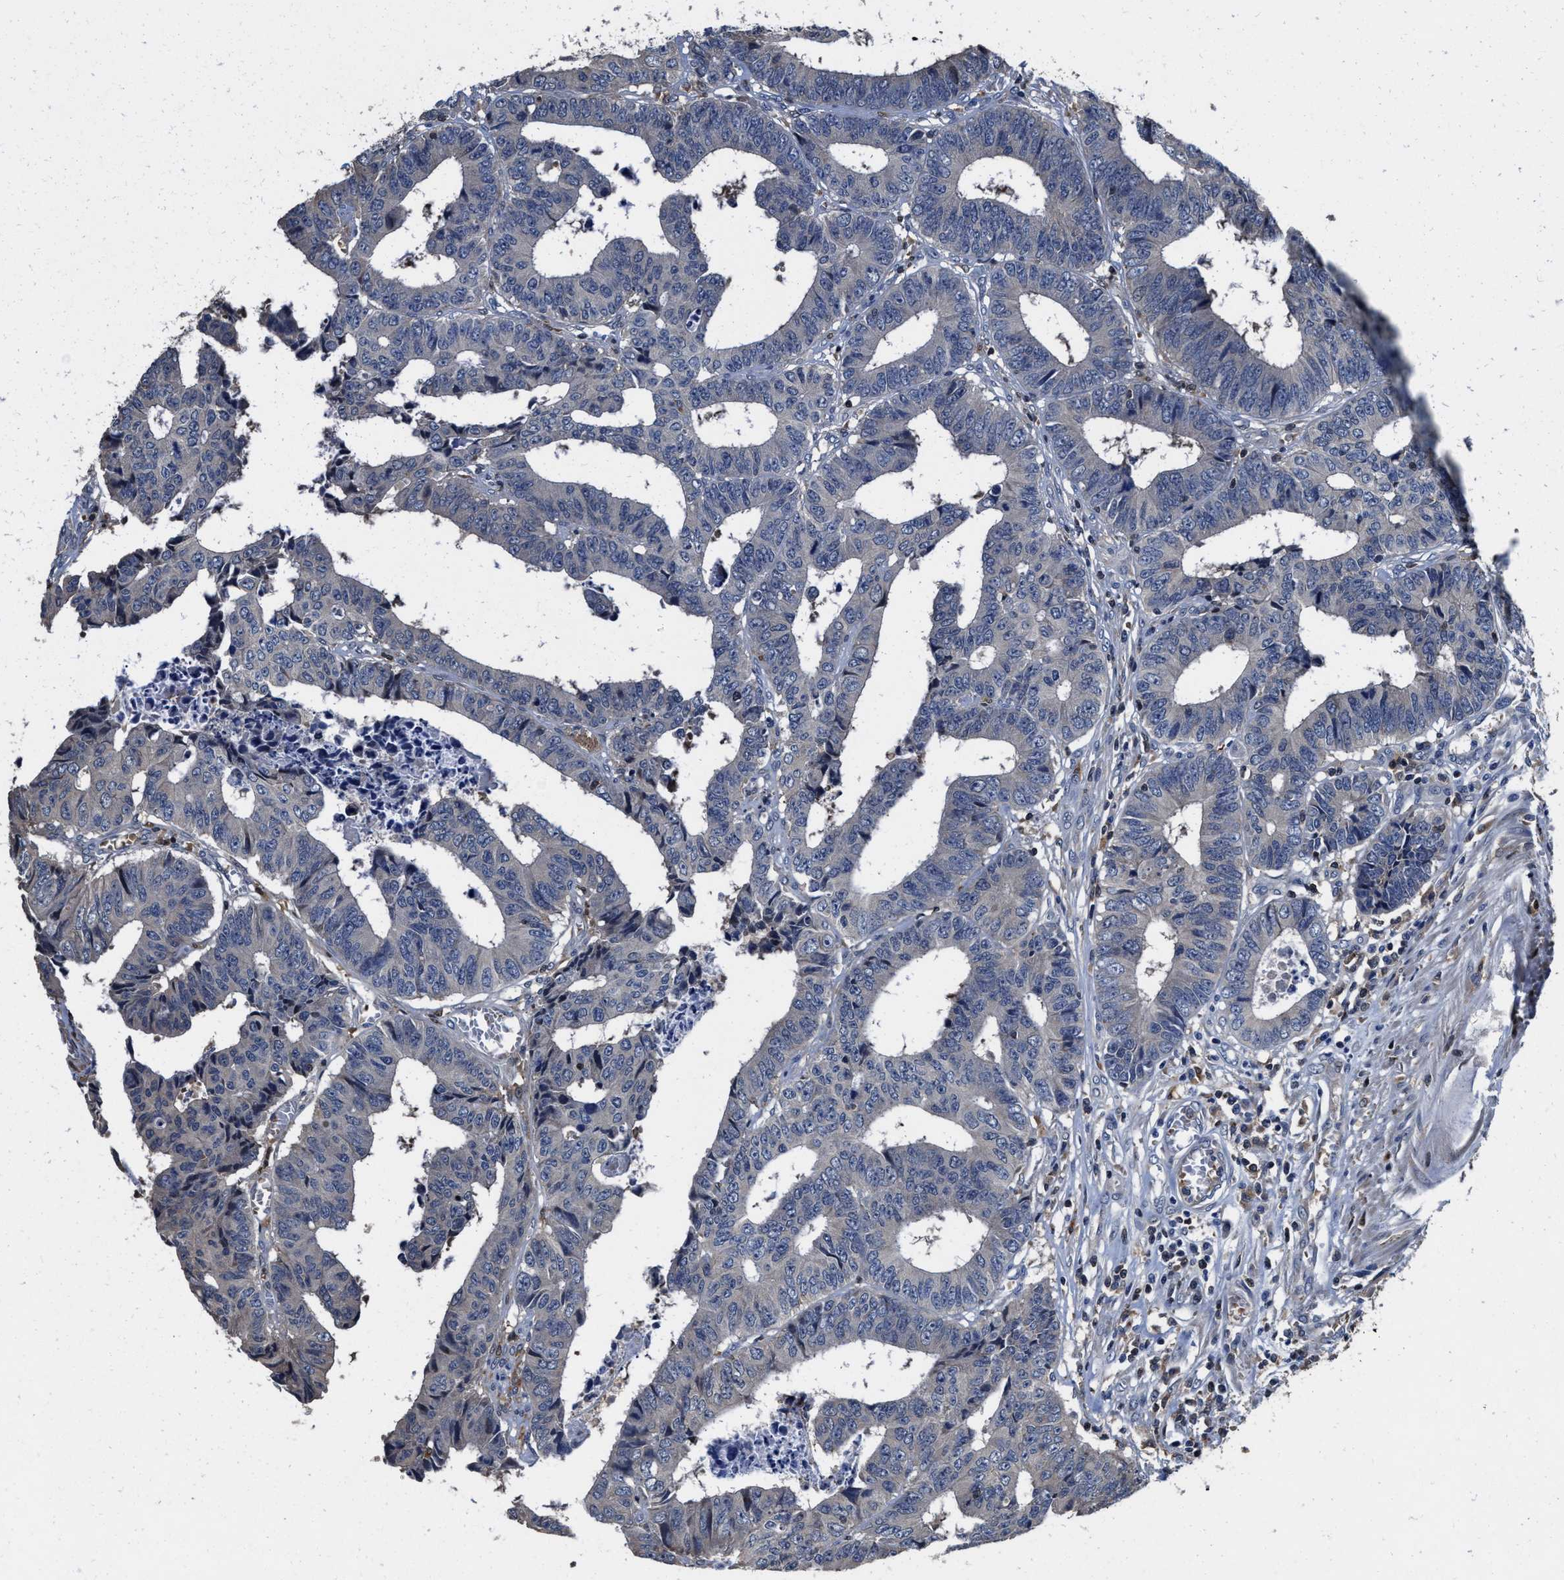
{"staining": {"intensity": "negative", "quantity": "none", "location": "none"}, "tissue": "colorectal cancer", "cell_type": "Tumor cells", "image_type": "cancer", "snomed": [{"axis": "morphology", "description": "Adenocarcinoma, NOS"}, {"axis": "topography", "description": "Rectum"}], "caption": "Tumor cells show no significant positivity in adenocarcinoma (colorectal). Nuclei are stained in blue.", "gene": "RGS10", "patient": {"sex": "male", "age": 84}}